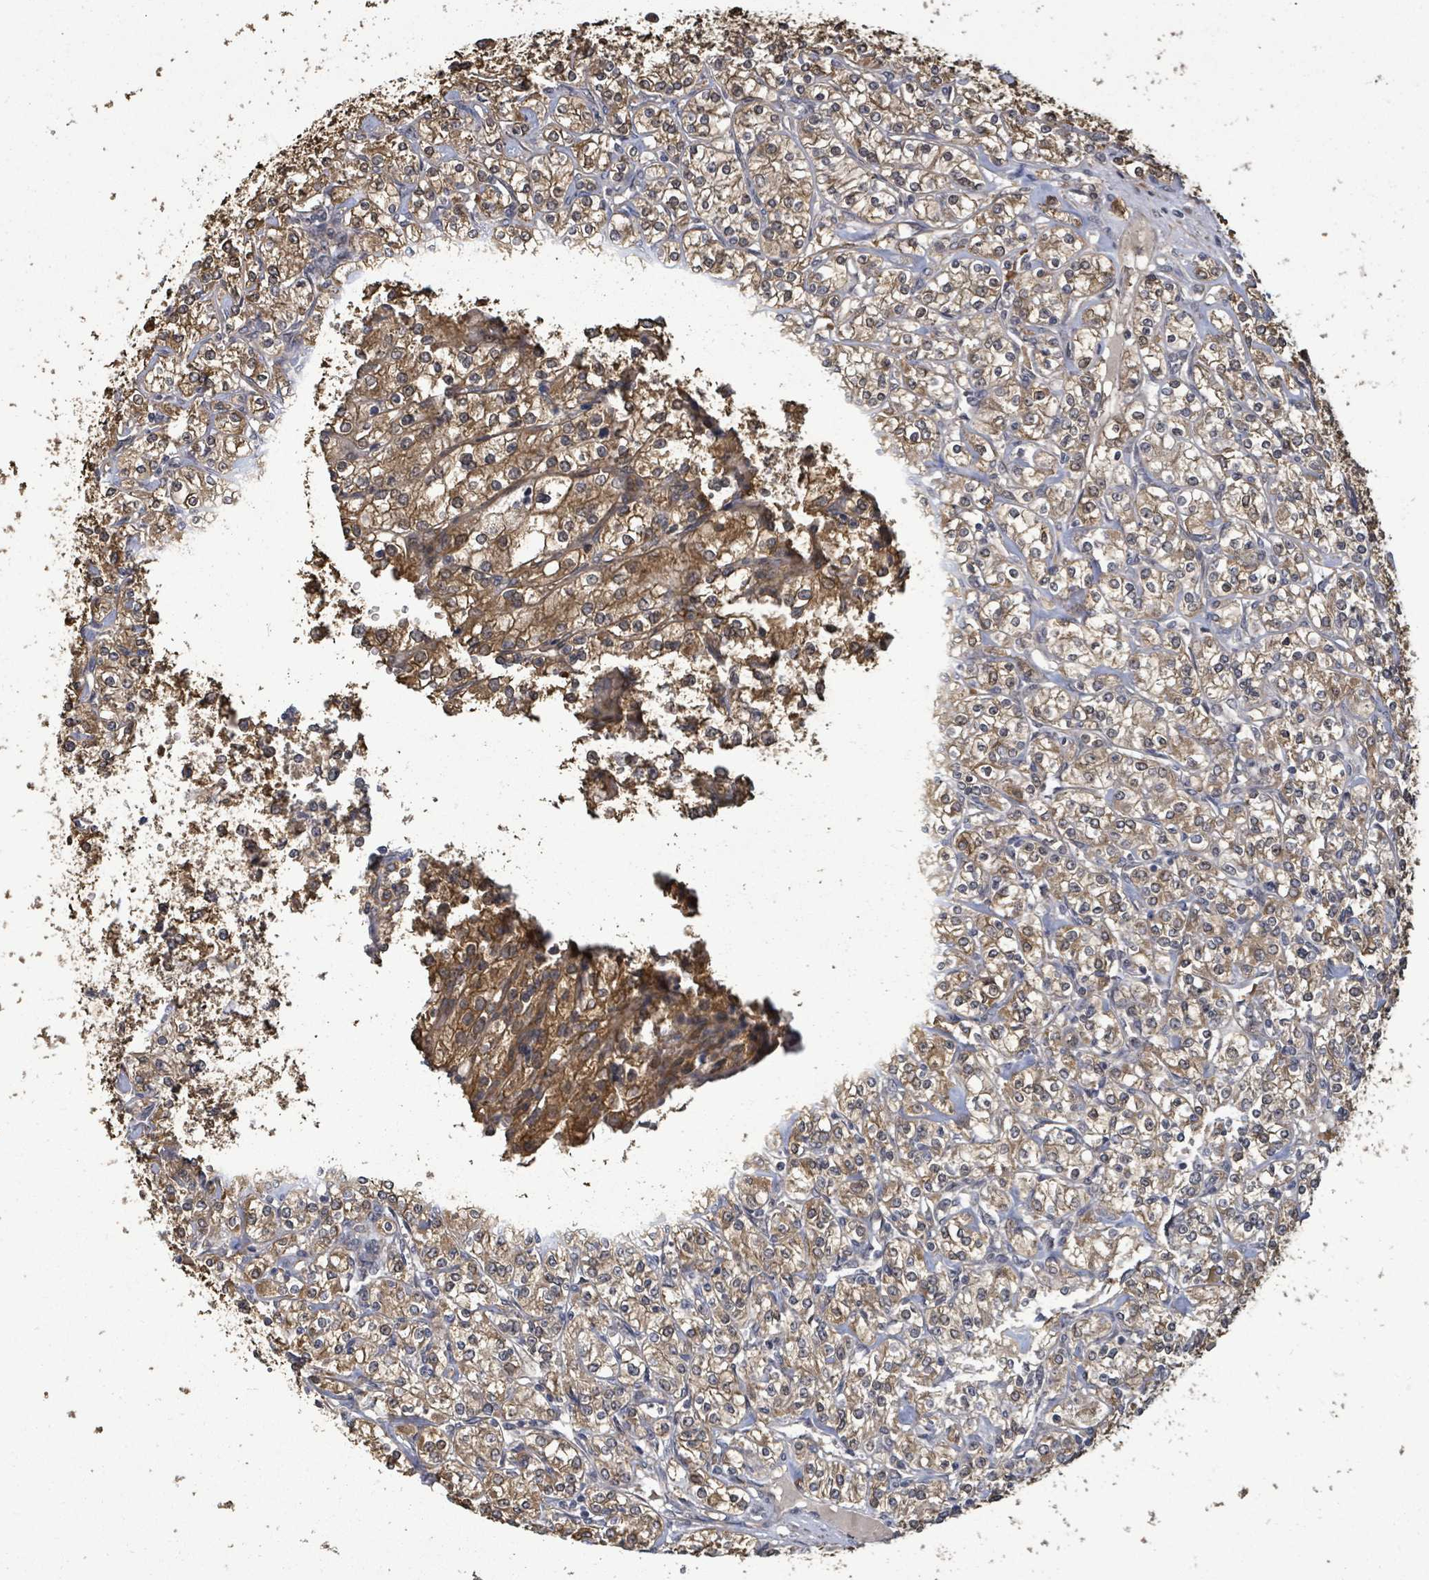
{"staining": {"intensity": "moderate", "quantity": ">75%", "location": "cytoplasmic/membranous"}, "tissue": "renal cancer", "cell_type": "Tumor cells", "image_type": "cancer", "snomed": [{"axis": "morphology", "description": "Adenocarcinoma, NOS"}, {"axis": "topography", "description": "Kidney"}], "caption": "This photomicrograph demonstrates immunohistochemistry staining of human renal cancer, with medium moderate cytoplasmic/membranous staining in approximately >75% of tumor cells.", "gene": "MAP3K6", "patient": {"sex": "male", "age": 77}}